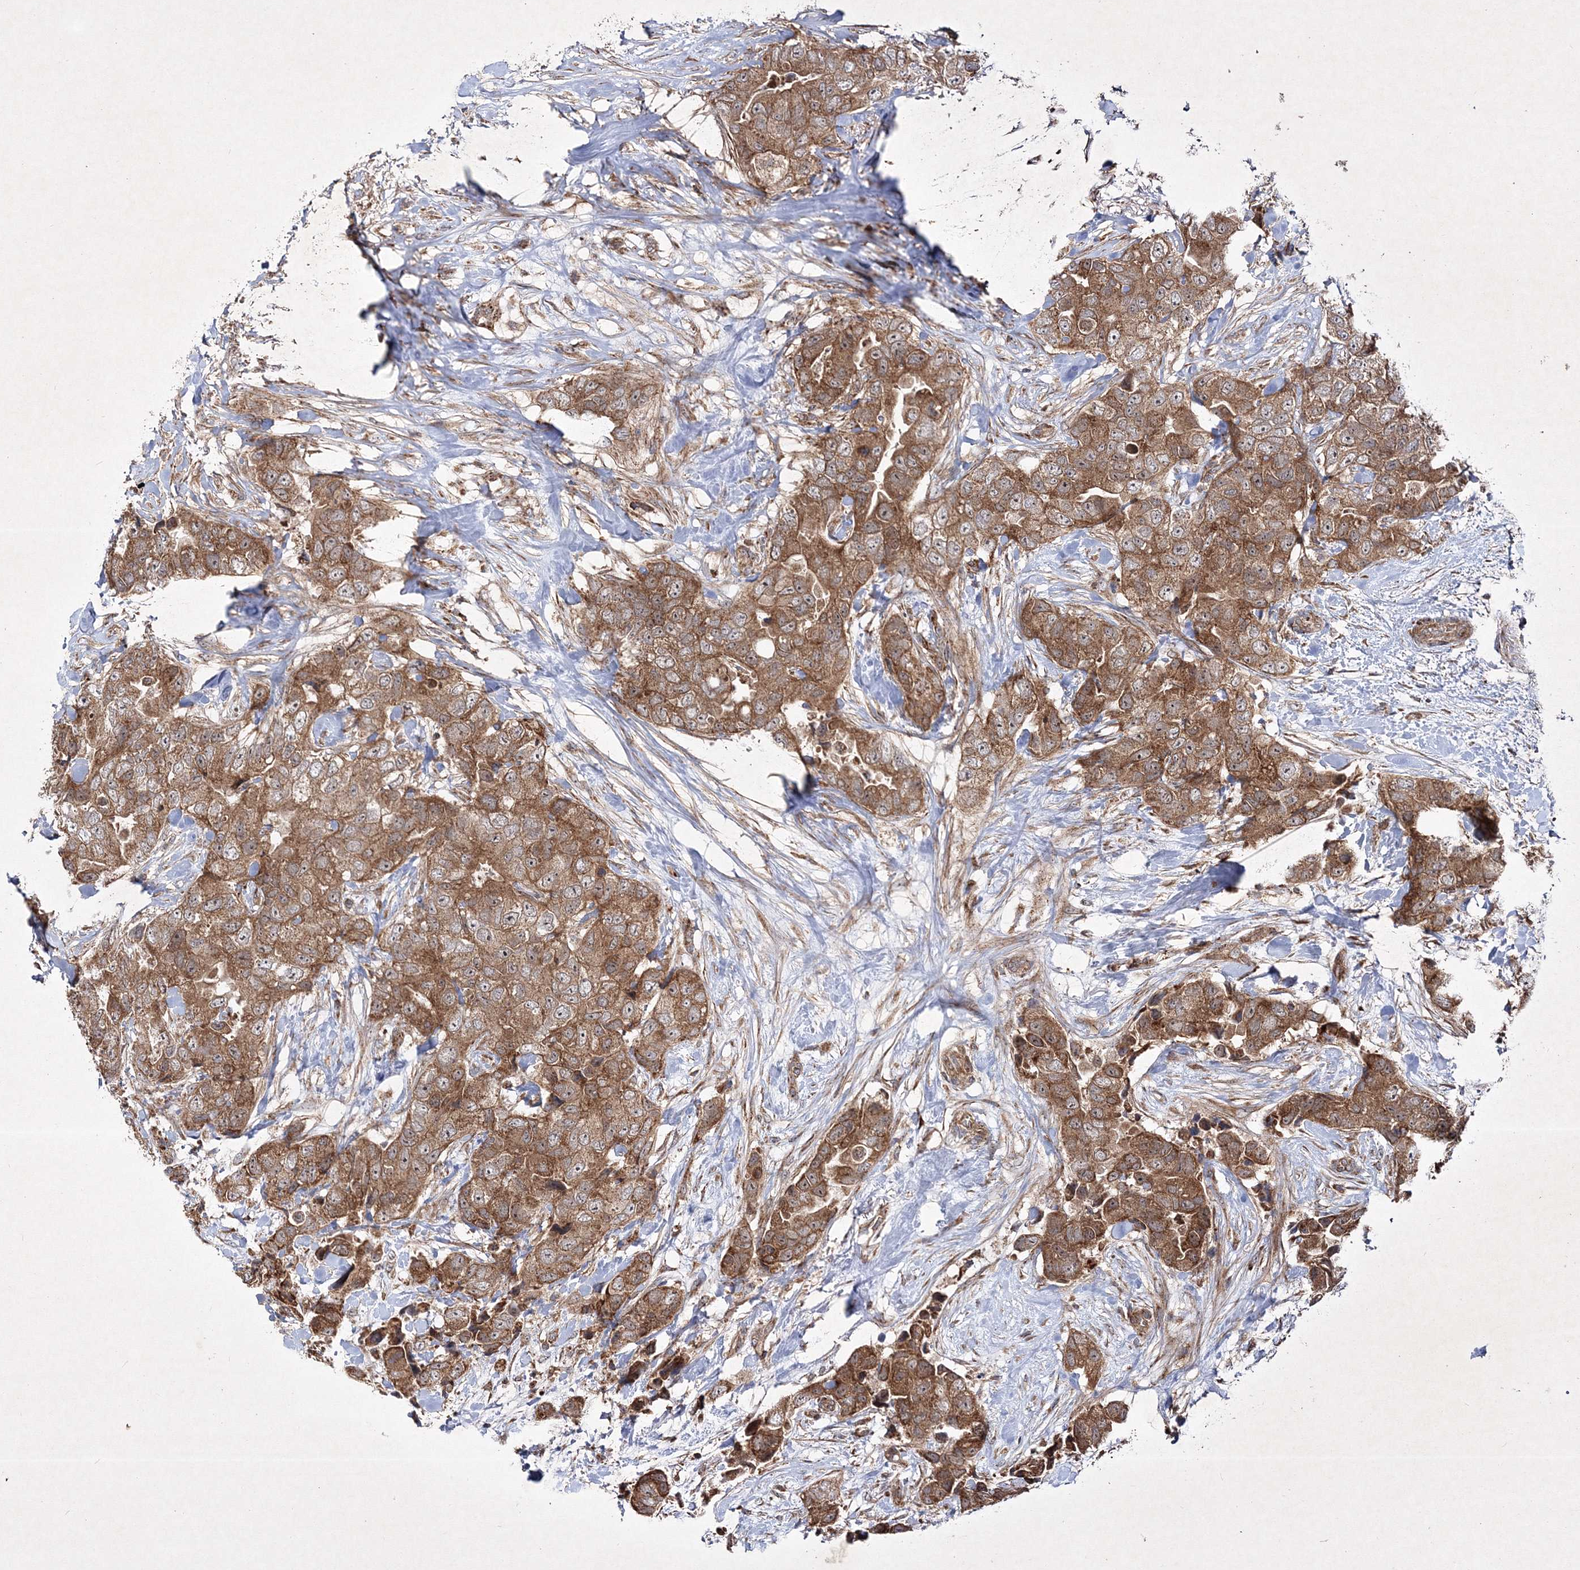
{"staining": {"intensity": "moderate", "quantity": ">75%", "location": "cytoplasmic/membranous"}, "tissue": "breast cancer", "cell_type": "Tumor cells", "image_type": "cancer", "snomed": [{"axis": "morphology", "description": "Duct carcinoma"}, {"axis": "topography", "description": "Breast"}], "caption": "Immunohistochemistry (IHC) of infiltrating ductal carcinoma (breast) exhibits medium levels of moderate cytoplasmic/membranous expression in approximately >75% of tumor cells. (DAB (3,3'-diaminobenzidine) IHC, brown staining for protein, blue staining for nuclei).", "gene": "SCRN3", "patient": {"sex": "female", "age": 62}}